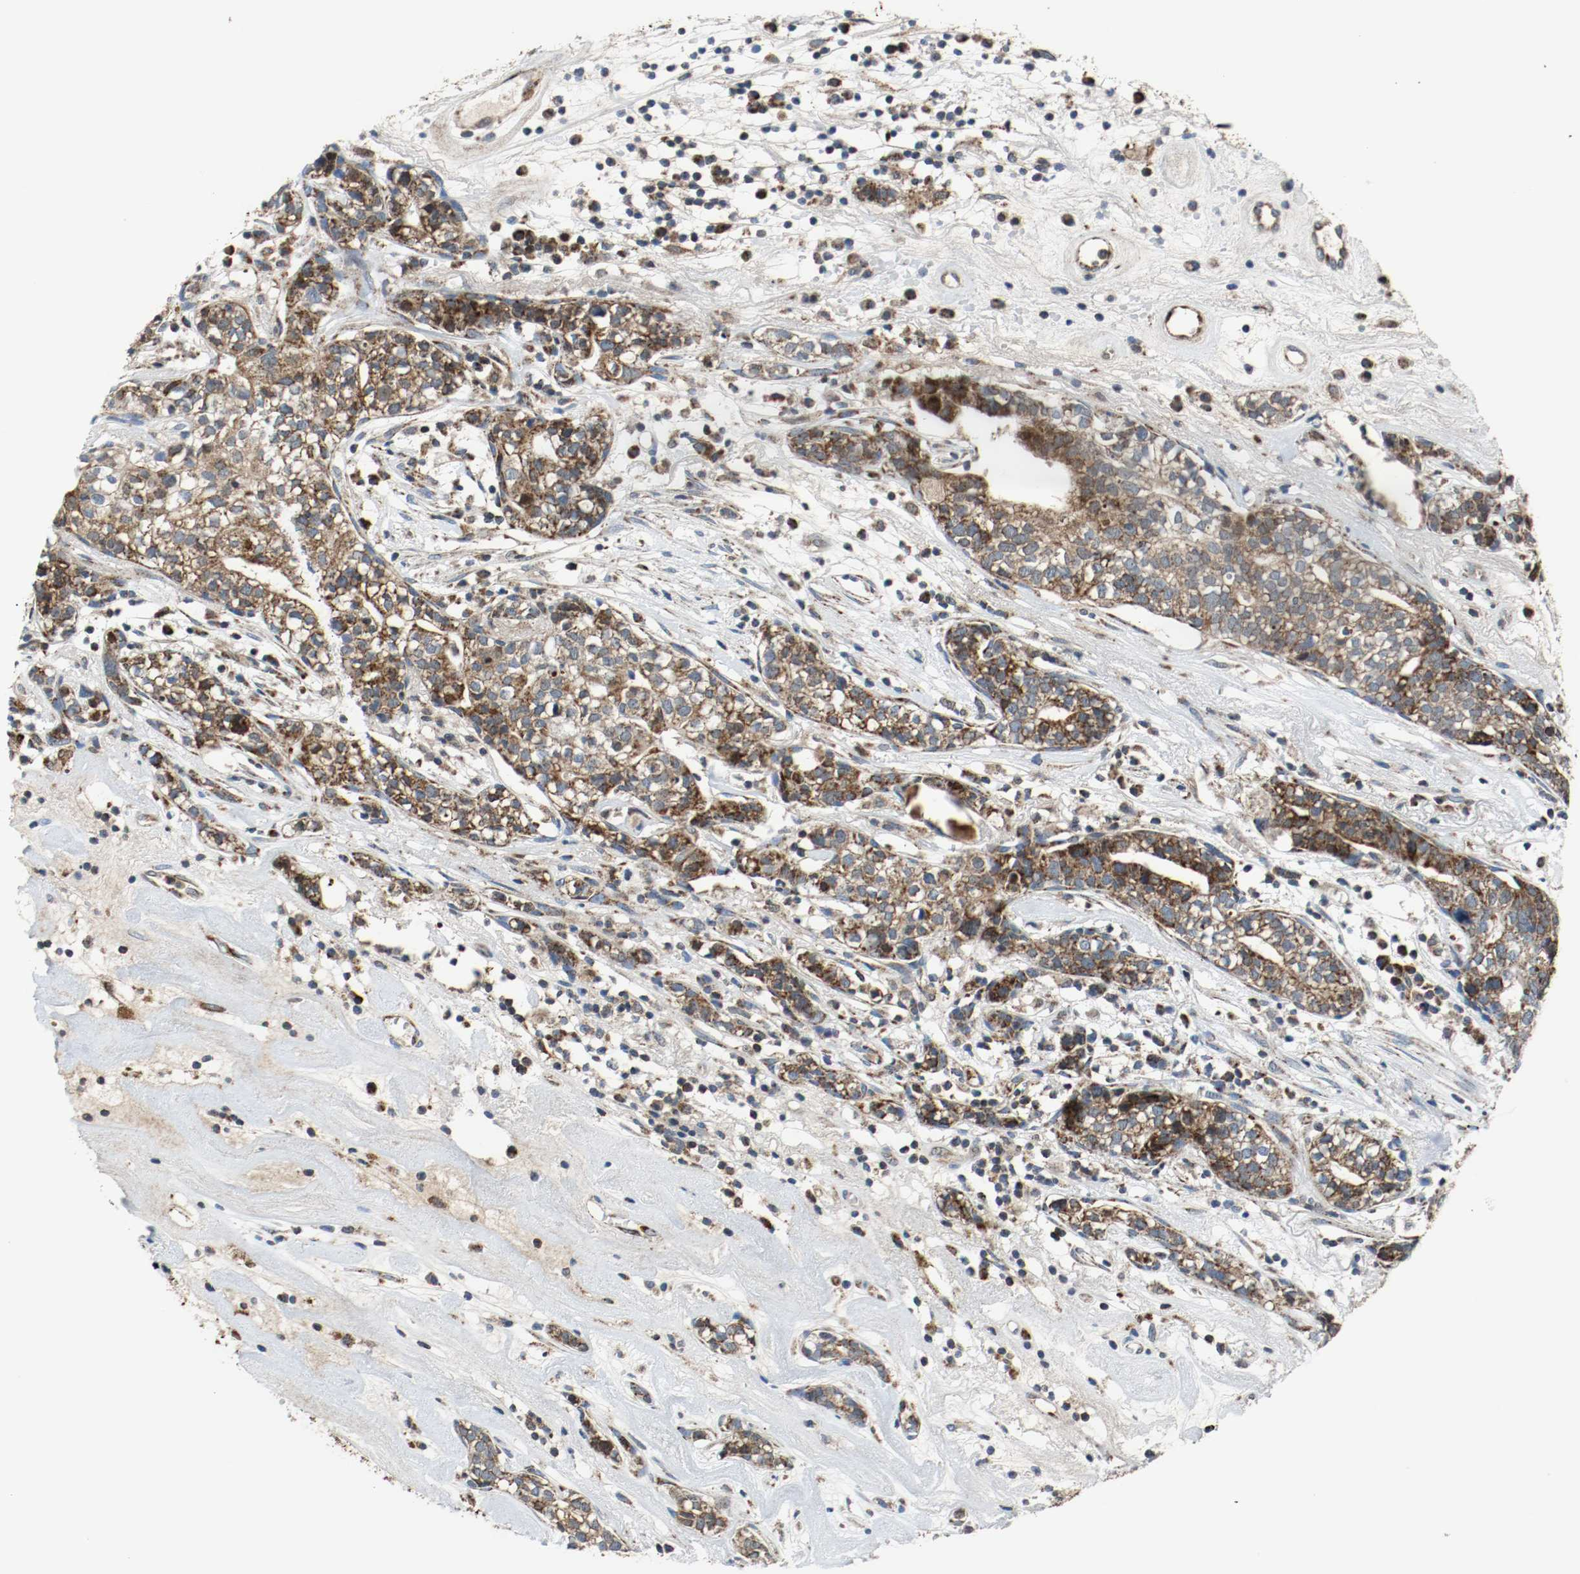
{"staining": {"intensity": "moderate", "quantity": ">75%", "location": "cytoplasmic/membranous"}, "tissue": "head and neck cancer", "cell_type": "Tumor cells", "image_type": "cancer", "snomed": [{"axis": "morphology", "description": "Adenocarcinoma, NOS"}, {"axis": "topography", "description": "Salivary gland"}, {"axis": "topography", "description": "Head-Neck"}], "caption": "Moderate cytoplasmic/membranous staining is present in approximately >75% of tumor cells in head and neck cancer.", "gene": "TXNRD1", "patient": {"sex": "female", "age": 65}}